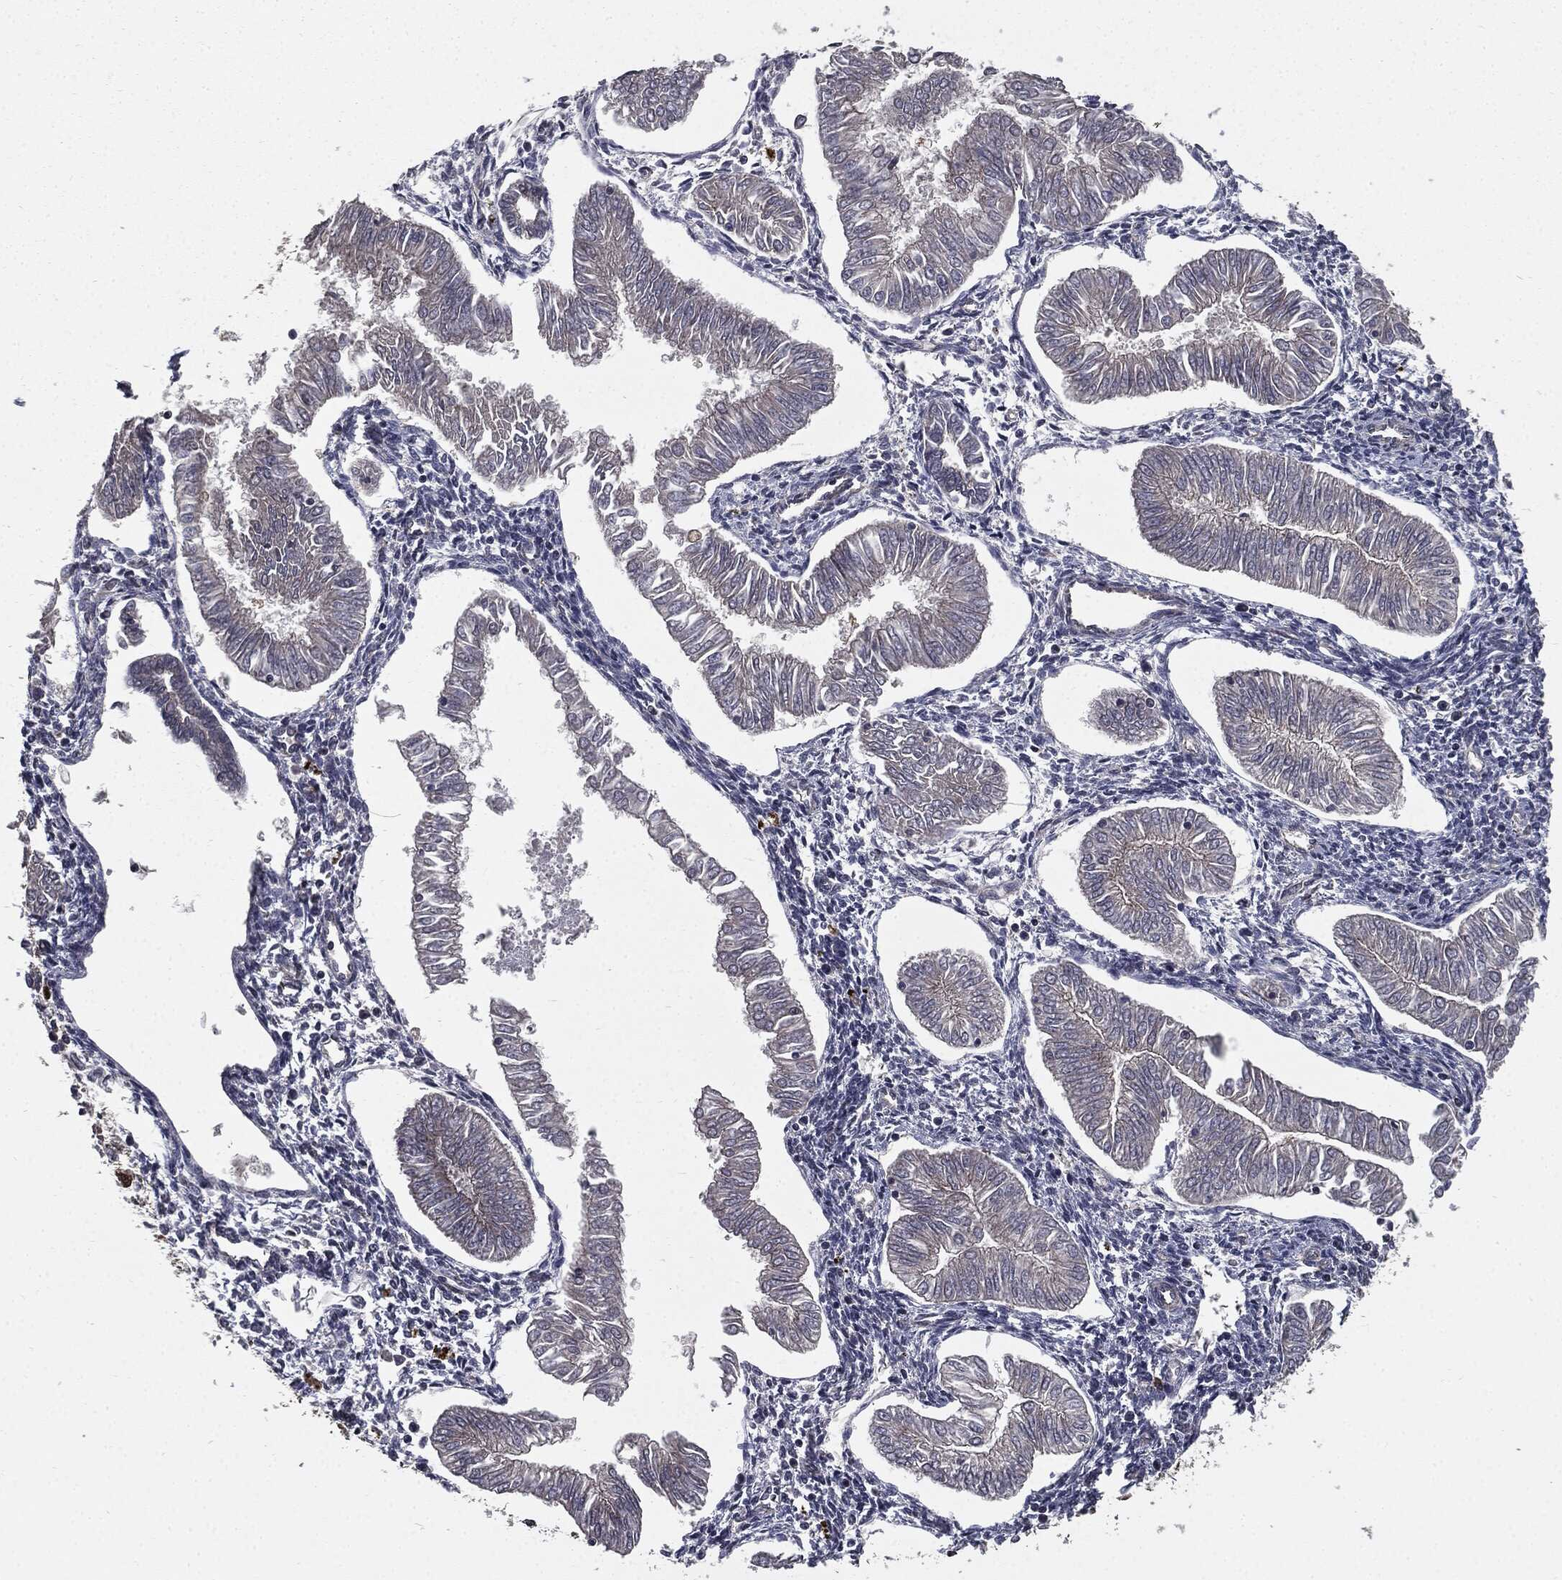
{"staining": {"intensity": "negative", "quantity": "none", "location": "none"}, "tissue": "endometrial cancer", "cell_type": "Tumor cells", "image_type": "cancer", "snomed": [{"axis": "morphology", "description": "Adenocarcinoma, NOS"}, {"axis": "topography", "description": "Endometrium"}], "caption": "Adenocarcinoma (endometrial) was stained to show a protein in brown. There is no significant positivity in tumor cells. Nuclei are stained in blue.", "gene": "PTPA", "patient": {"sex": "female", "age": 53}}